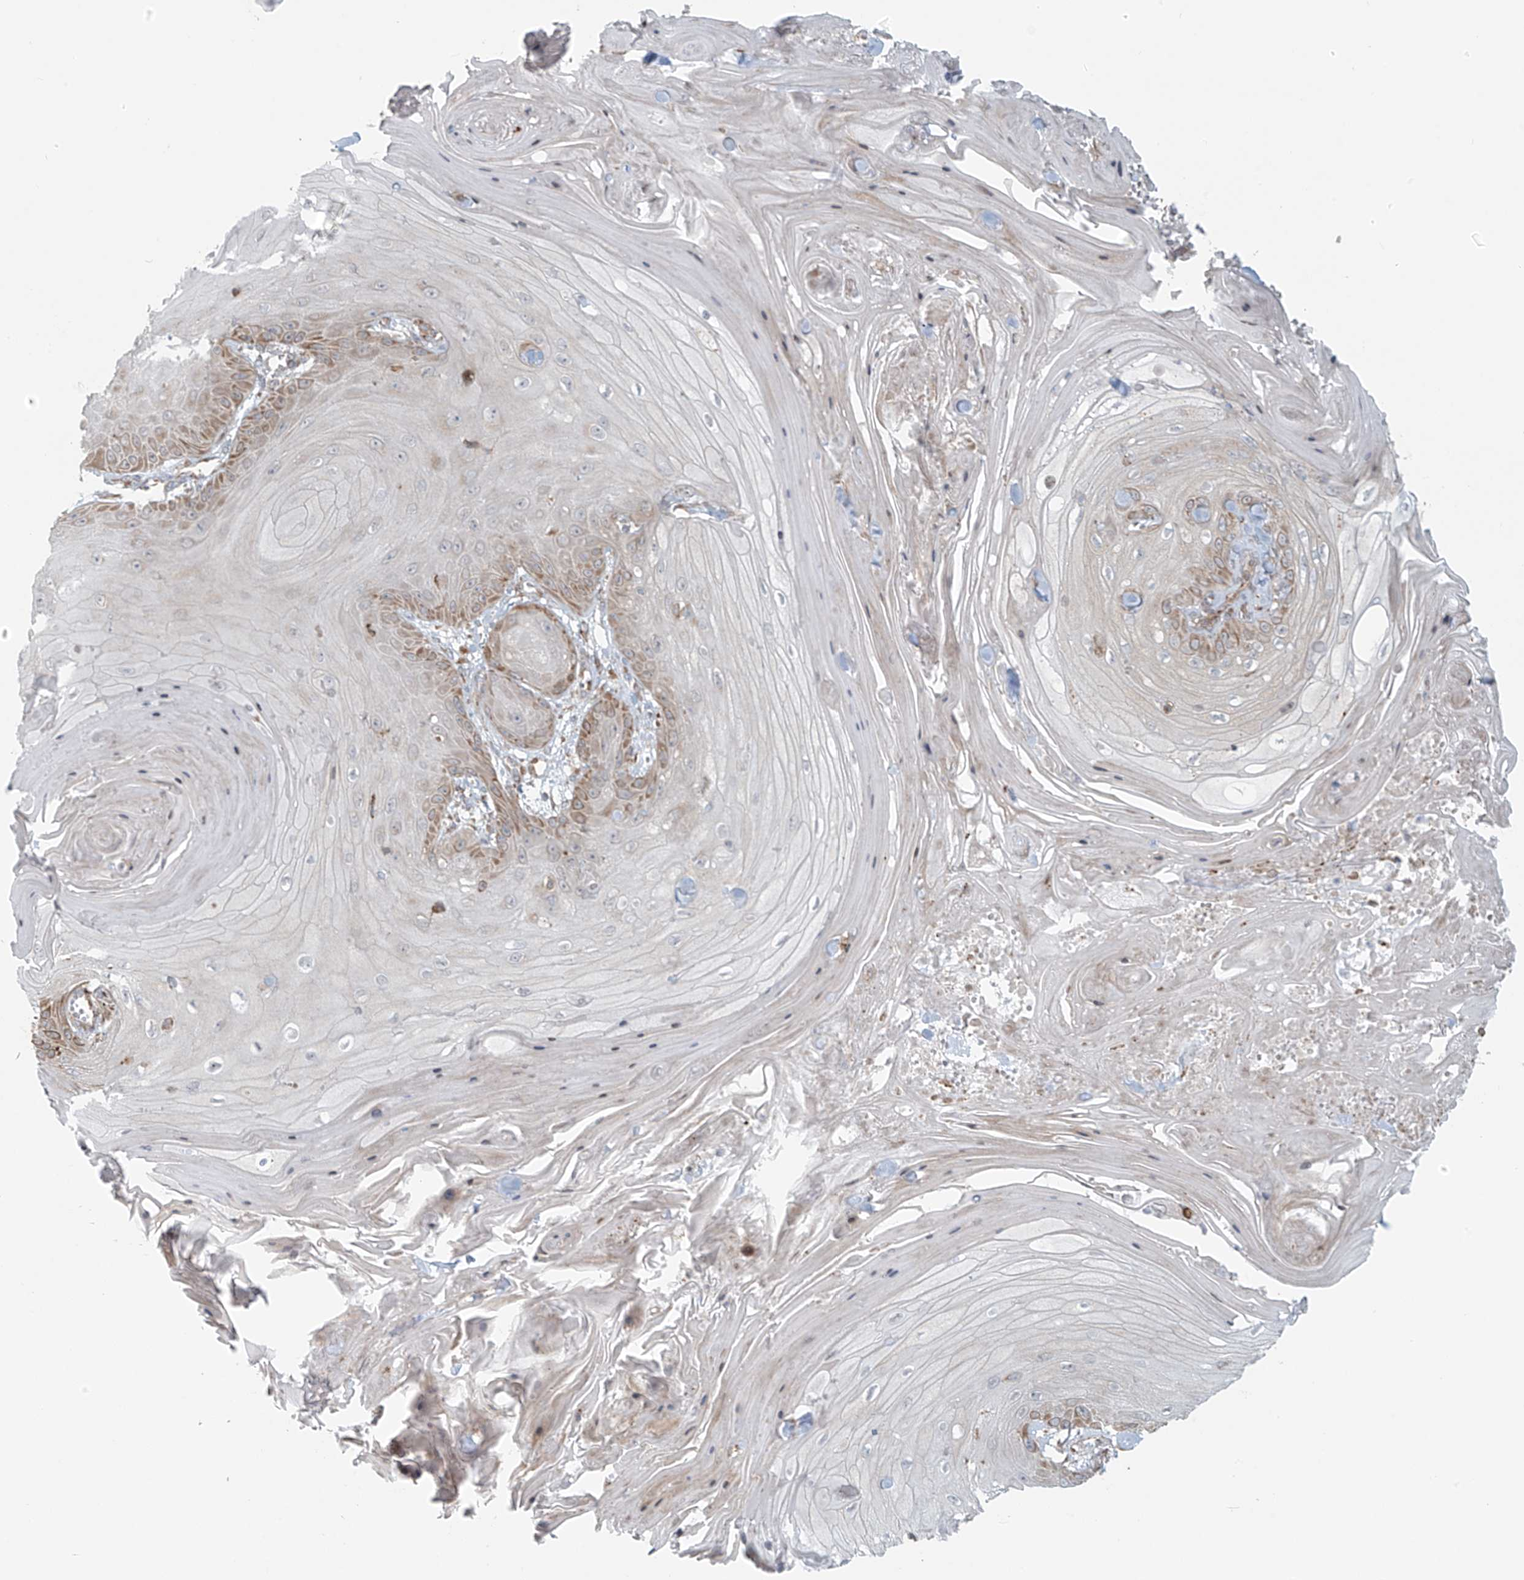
{"staining": {"intensity": "moderate", "quantity": "25%-75%", "location": "cytoplasmic/membranous"}, "tissue": "skin cancer", "cell_type": "Tumor cells", "image_type": "cancer", "snomed": [{"axis": "morphology", "description": "Squamous cell carcinoma, NOS"}, {"axis": "topography", "description": "Skin"}], "caption": "Skin squamous cell carcinoma tissue exhibits moderate cytoplasmic/membranous expression in about 25%-75% of tumor cells, visualized by immunohistochemistry.", "gene": "KATNIP", "patient": {"sex": "male", "age": 74}}